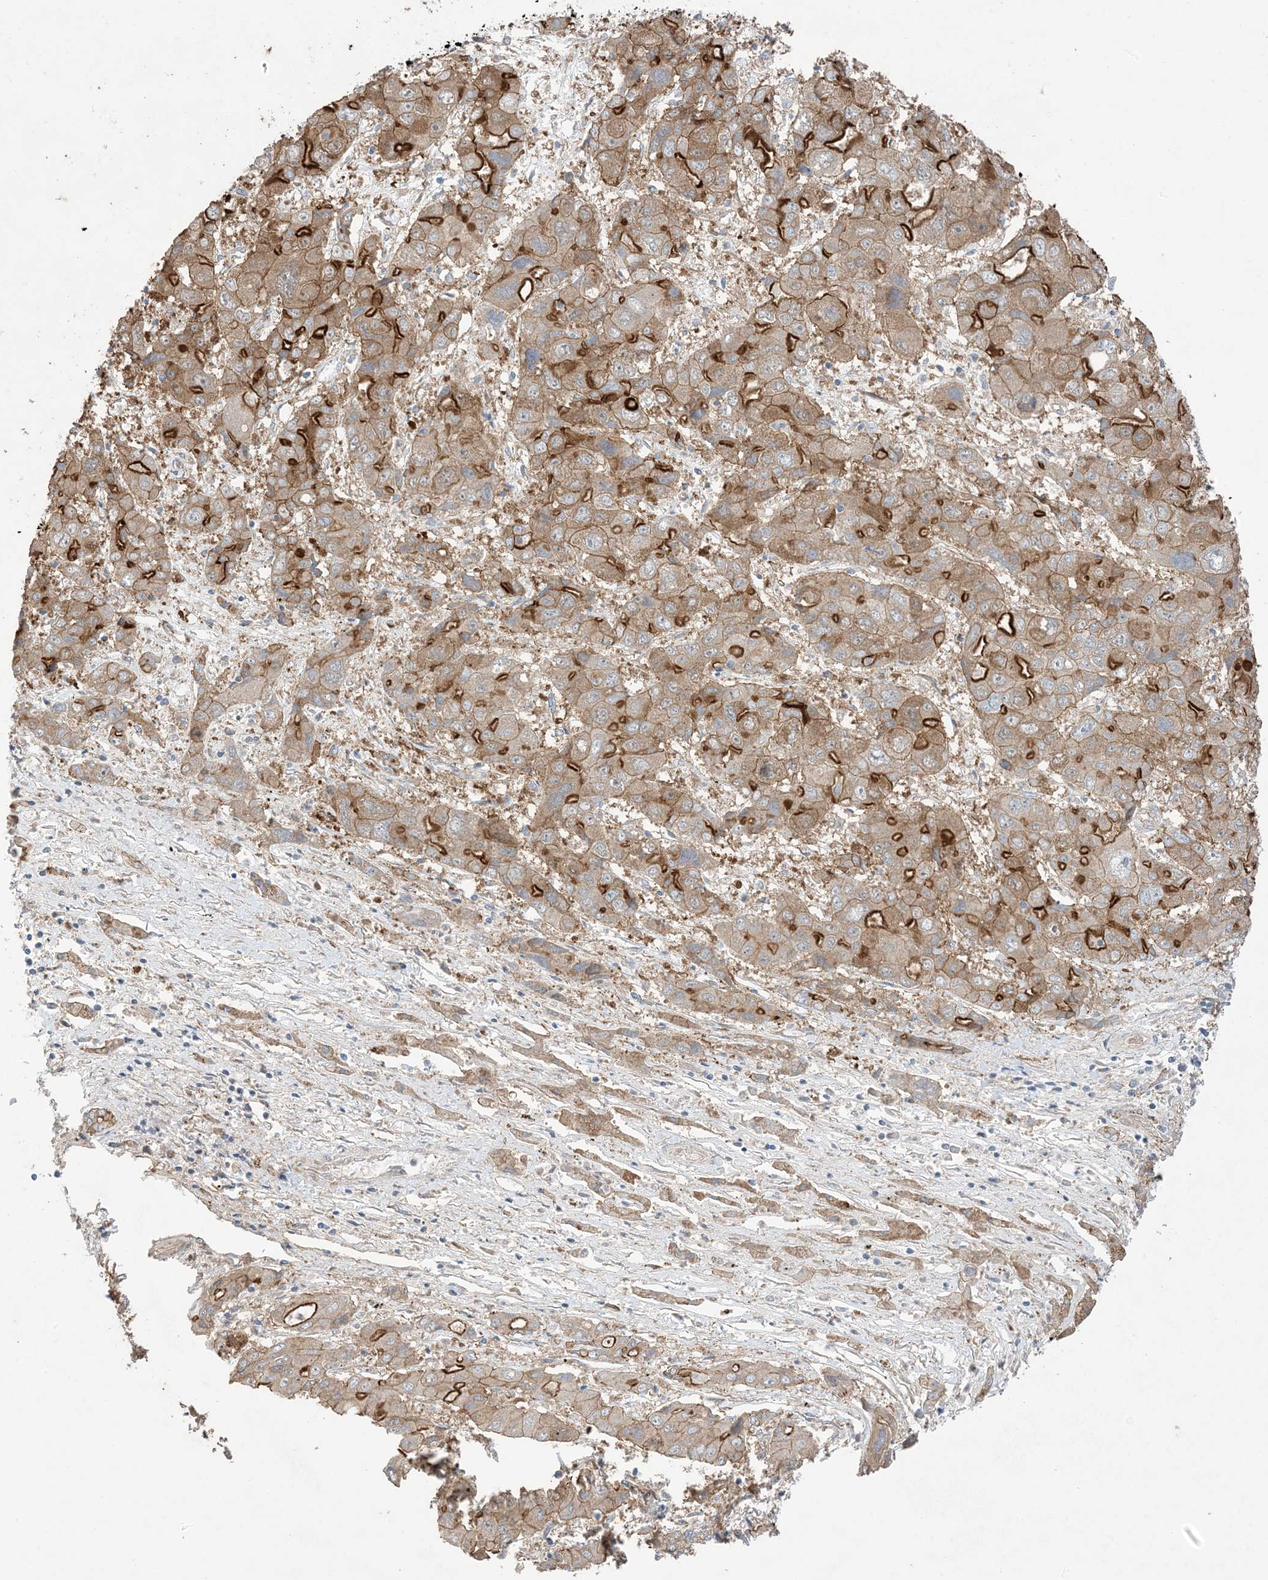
{"staining": {"intensity": "strong", "quantity": "25%-75%", "location": "cytoplasmic/membranous"}, "tissue": "liver cancer", "cell_type": "Tumor cells", "image_type": "cancer", "snomed": [{"axis": "morphology", "description": "Cholangiocarcinoma"}, {"axis": "topography", "description": "Liver"}], "caption": "A photomicrograph of liver cancer (cholangiocarcinoma) stained for a protein demonstrates strong cytoplasmic/membranous brown staining in tumor cells.", "gene": "CCNY", "patient": {"sex": "male", "age": 67}}